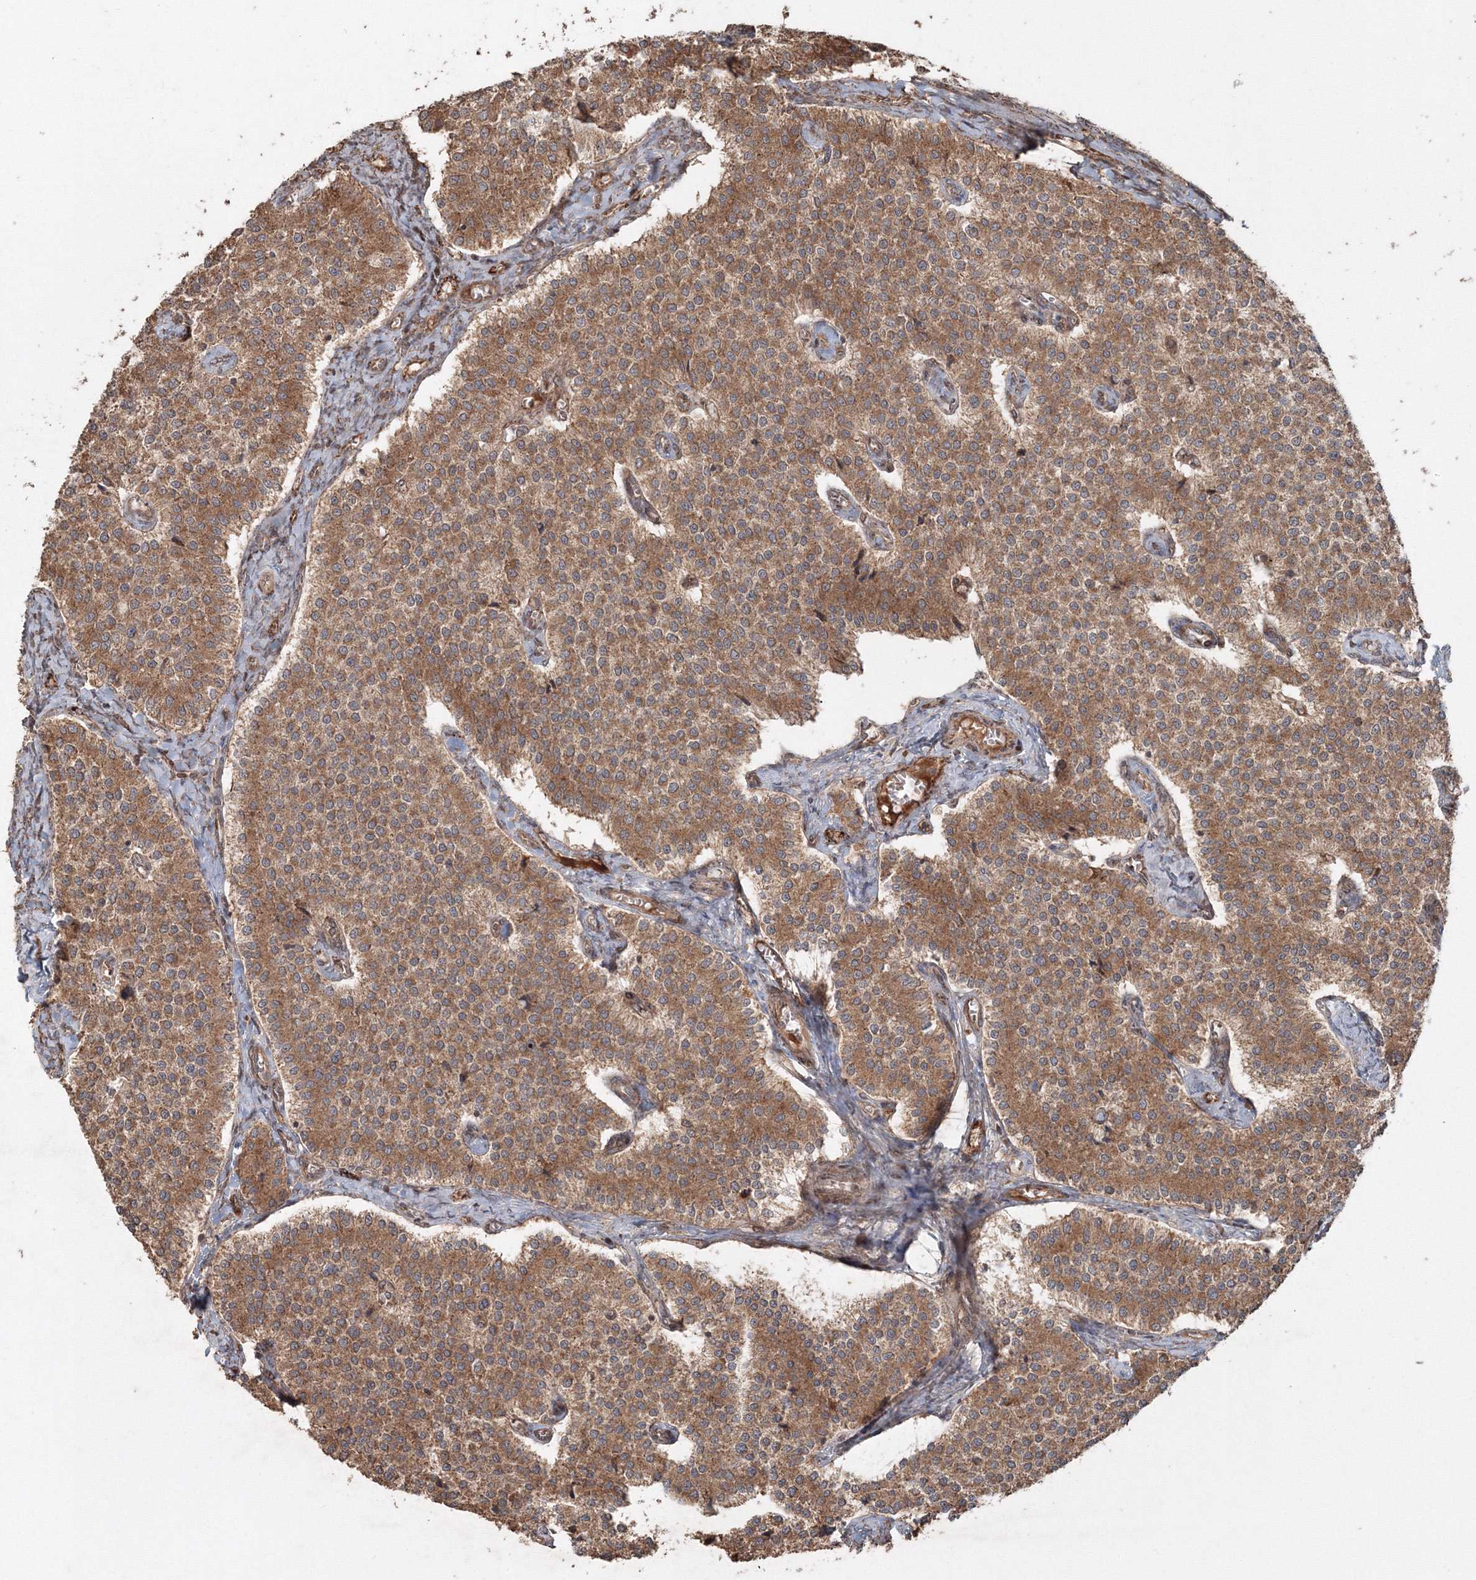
{"staining": {"intensity": "moderate", "quantity": ">75%", "location": "cytoplasmic/membranous"}, "tissue": "carcinoid", "cell_type": "Tumor cells", "image_type": "cancer", "snomed": [{"axis": "morphology", "description": "Carcinoid, malignant, NOS"}, {"axis": "topography", "description": "Colon"}], "caption": "Protein expression analysis of carcinoid (malignant) reveals moderate cytoplasmic/membranous positivity in about >75% of tumor cells.", "gene": "ANAPC16", "patient": {"sex": "female", "age": 52}}